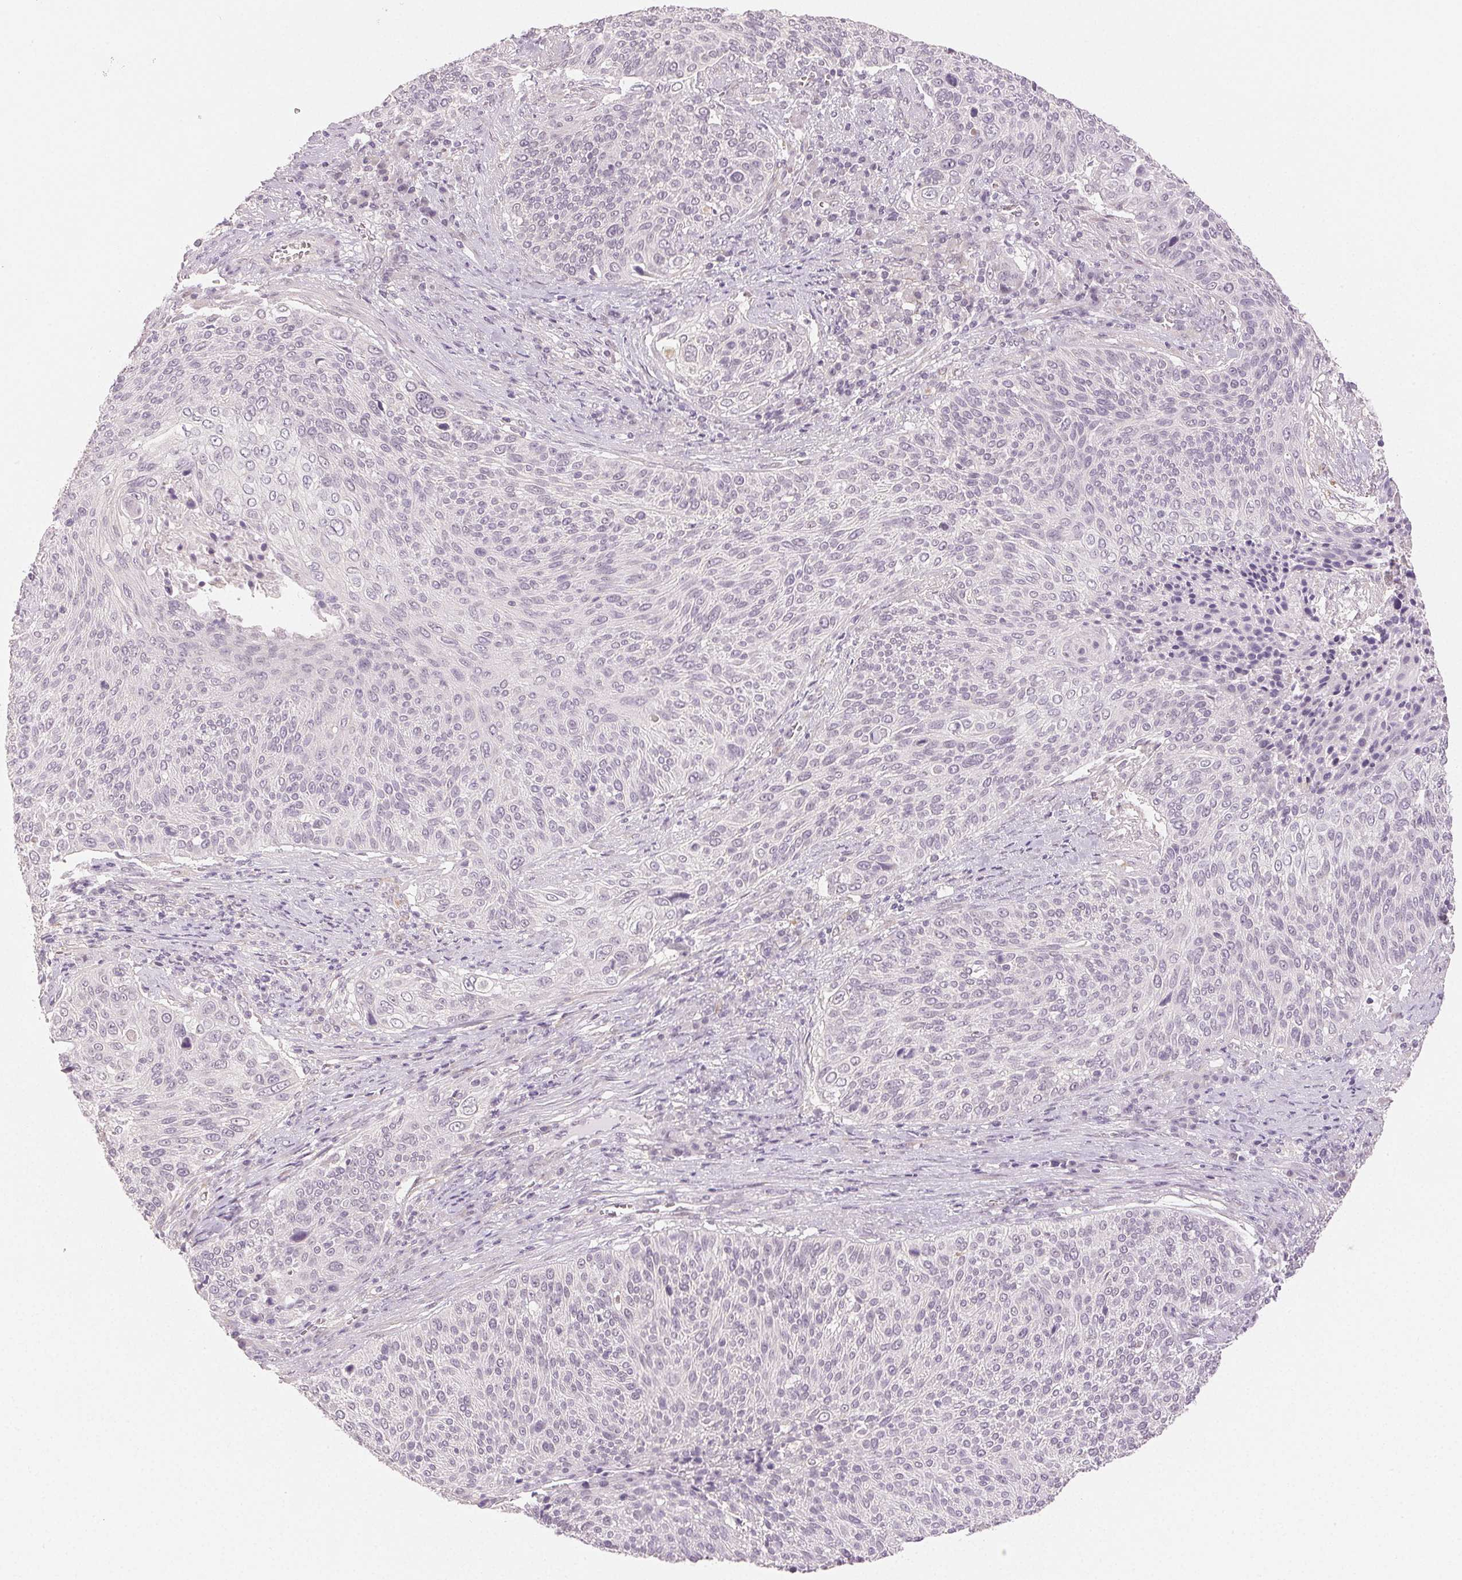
{"staining": {"intensity": "negative", "quantity": "none", "location": "none"}, "tissue": "cervical cancer", "cell_type": "Tumor cells", "image_type": "cancer", "snomed": [{"axis": "morphology", "description": "Squamous cell carcinoma, NOS"}, {"axis": "topography", "description": "Cervix"}], "caption": "An immunohistochemistry histopathology image of cervical cancer is shown. There is no staining in tumor cells of cervical cancer. The staining was performed using DAB (3,3'-diaminobenzidine) to visualize the protein expression in brown, while the nuclei were stained in blue with hematoxylin (Magnification: 20x).", "gene": "MAP1LC3A", "patient": {"sex": "female", "age": 31}}